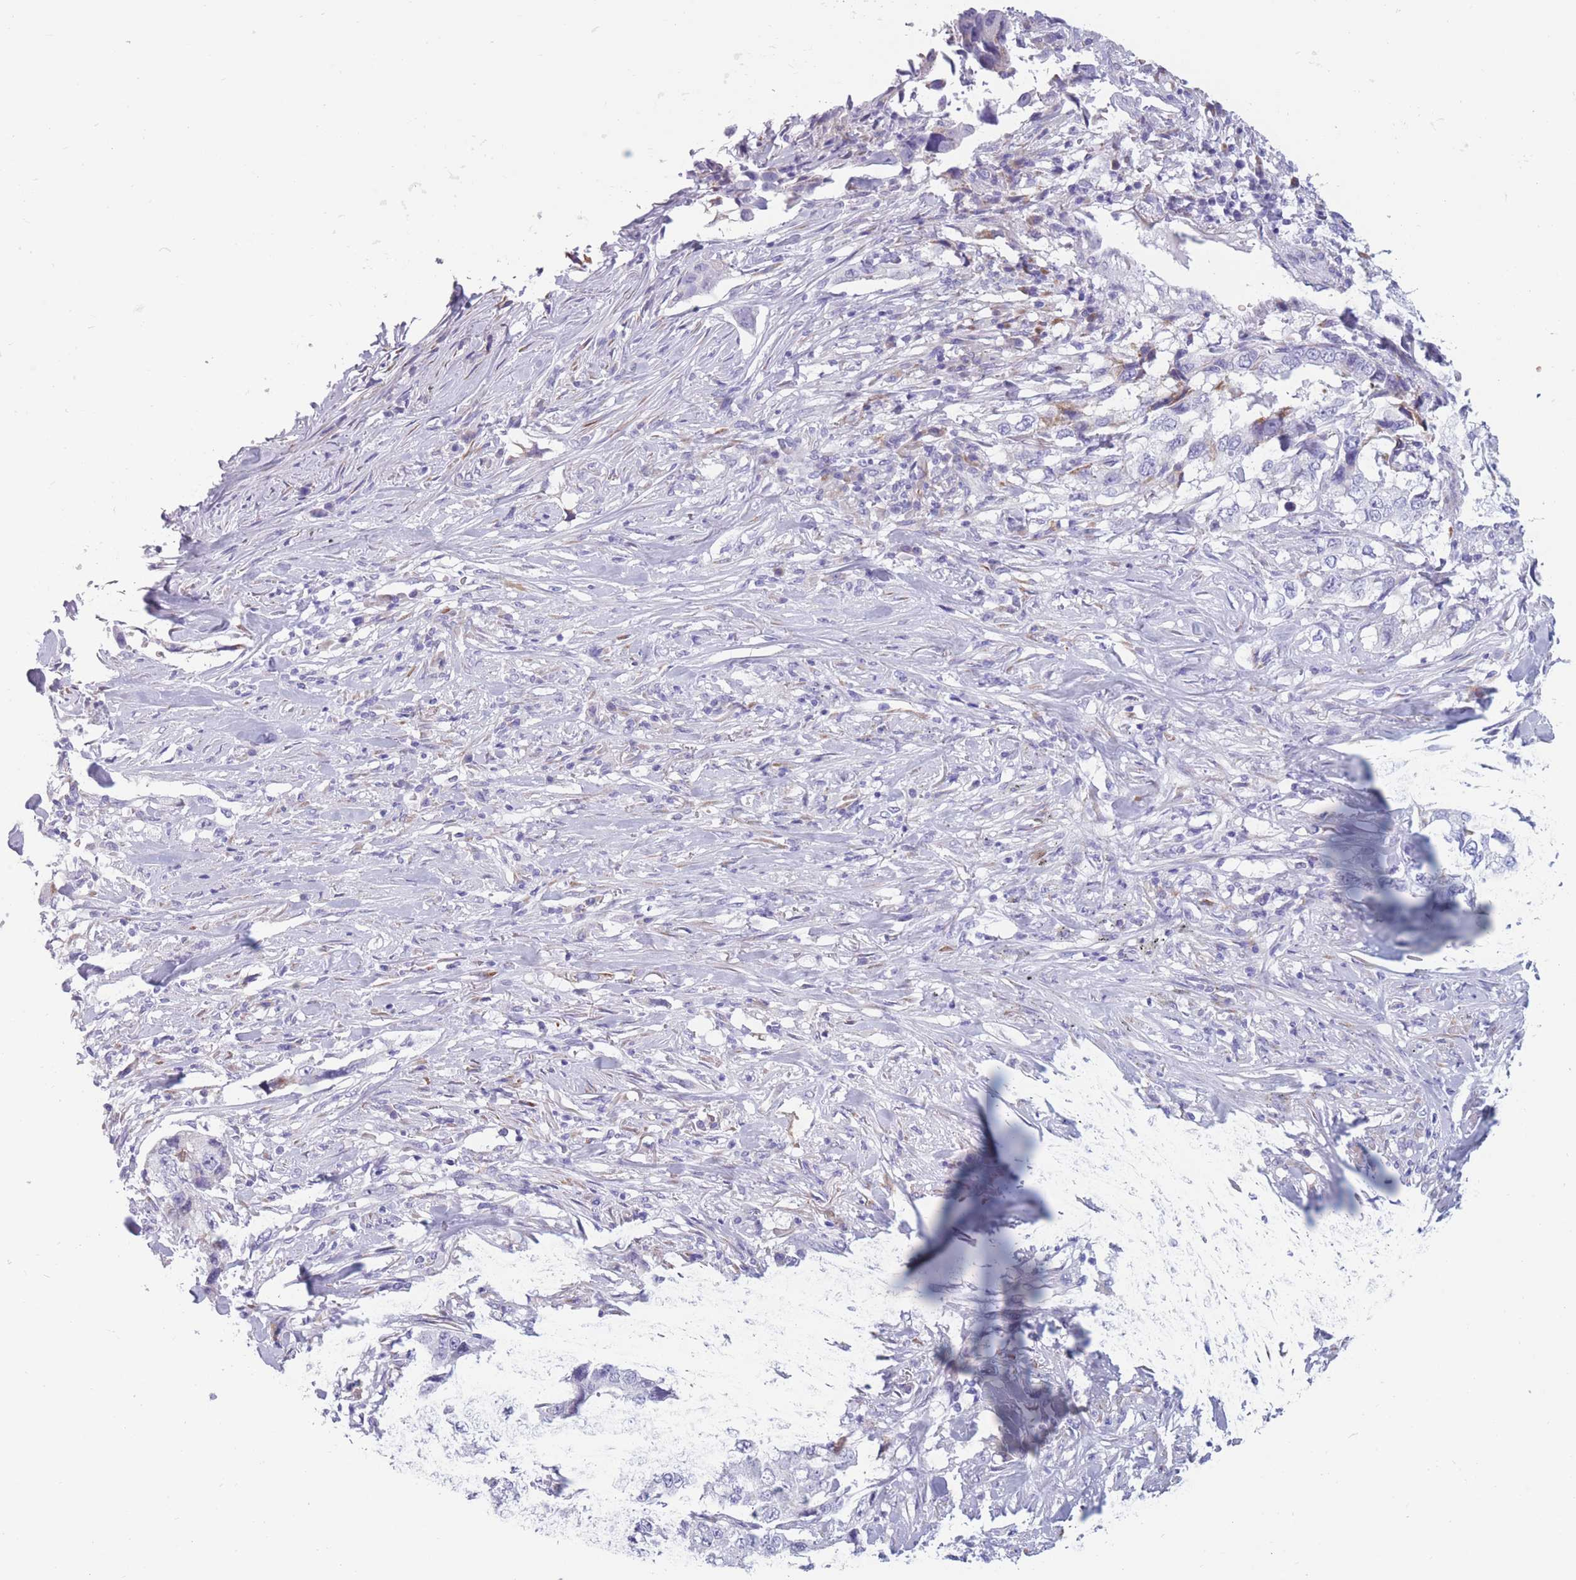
{"staining": {"intensity": "negative", "quantity": "none", "location": "none"}, "tissue": "lung cancer", "cell_type": "Tumor cells", "image_type": "cancer", "snomed": [{"axis": "morphology", "description": "Adenocarcinoma, NOS"}, {"axis": "topography", "description": "Lung"}], "caption": "Micrograph shows no significant protein expression in tumor cells of lung adenocarcinoma.", "gene": "COL27A1", "patient": {"sex": "female", "age": 51}}